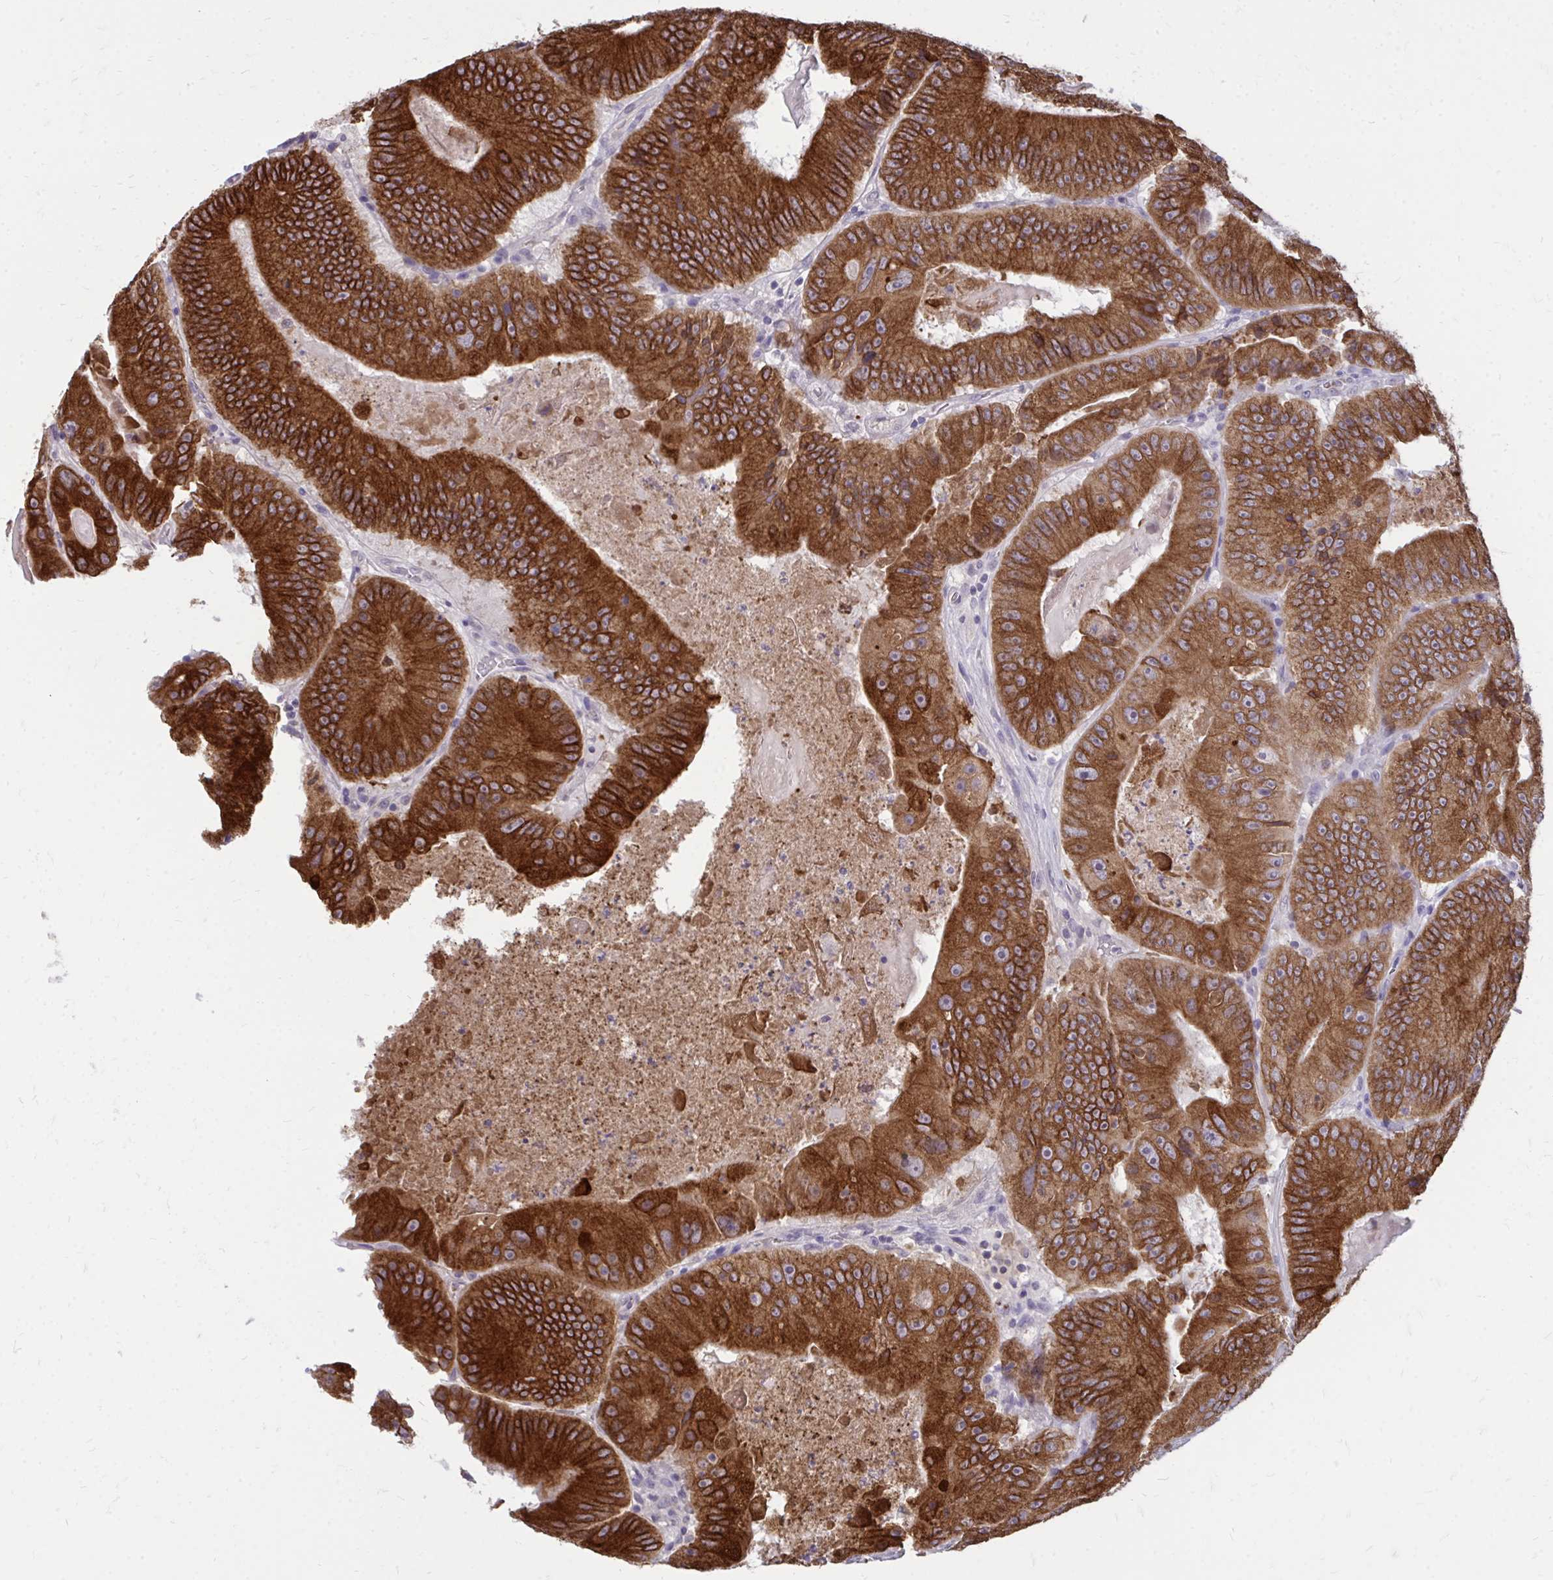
{"staining": {"intensity": "strong", "quantity": ">75%", "location": "cytoplasmic/membranous"}, "tissue": "colorectal cancer", "cell_type": "Tumor cells", "image_type": "cancer", "snomed": [{"axis": "morphology", "description": "Adenocarcinoma, NOS"}, {"axis": "topography", "description": "Colon"}], "caption": "An image showing strong cytoplasmic/membranous expression in about >75% of tumor cells in colorectal cancer (adenocarcinoma), as visualized by brown immunohistochemical staining.", "gene": "ACSL5", "patient": {"sex": "female", "age": 86}}